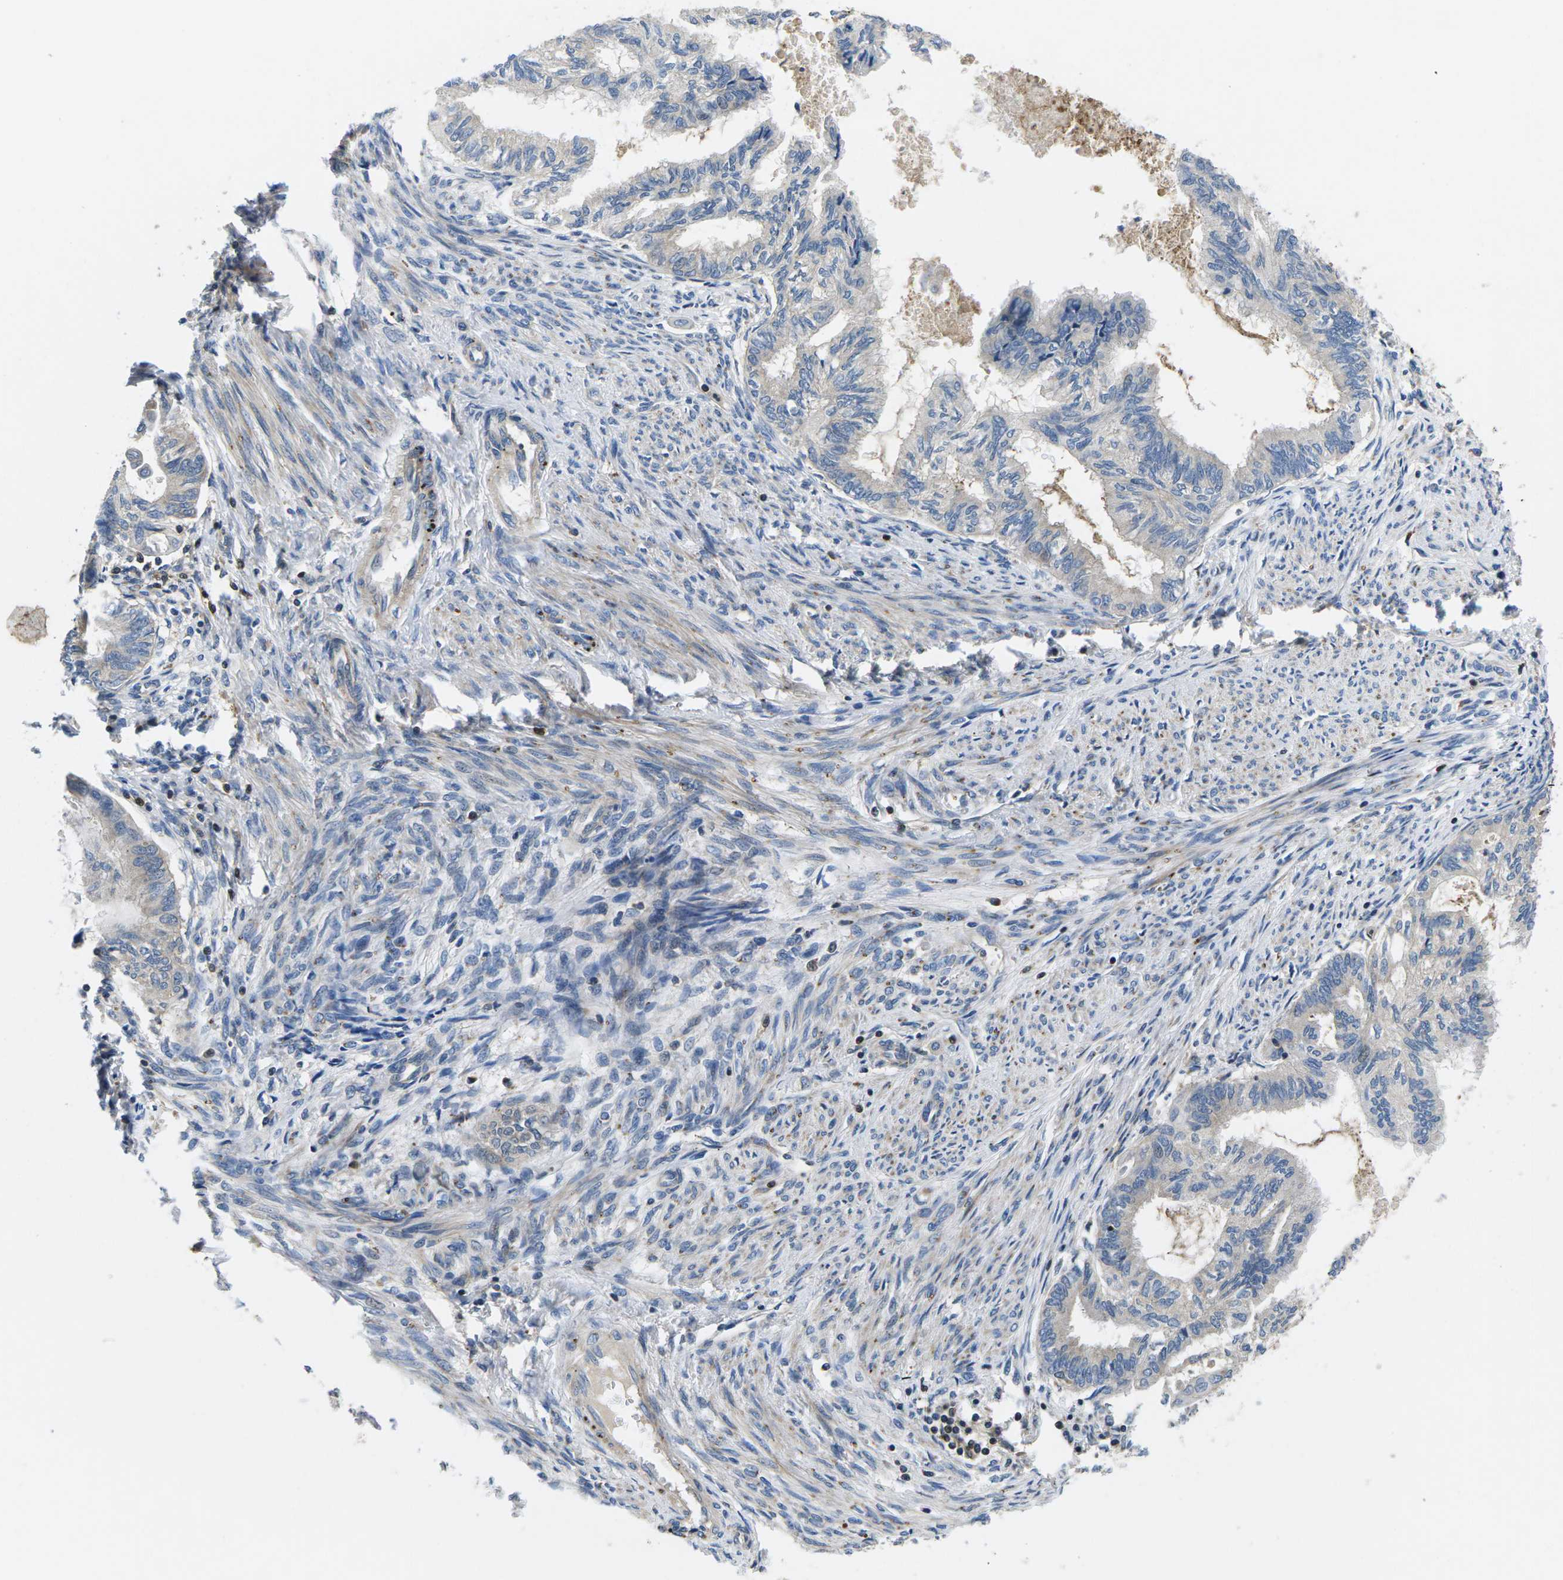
{"staining": {"intensity": "weak", "quantity": ">75%", "location": "cytoplasmic/membranous"}, "tissue": "cervical cancer", "cell_type": "Tumor cells", "image_type": "cancer", "snomed": [{"axis": "morphology", "description": "Normal tissue, NOS"}, {"axis": "morphology", "description": "Adenocarcinoma, NOS"}, {"axis": "topography", "description": "Cervix"}, {"axis": "topography", "description": "Endometrium"}], "caption": "Cervical adenocarcinoma stained with IHC exhibits weak cytoplasmic/membranous expression in about >75% of tumor cells.", "gene": "PLCE1", "patient": {"sex": "female", "age": 86}}